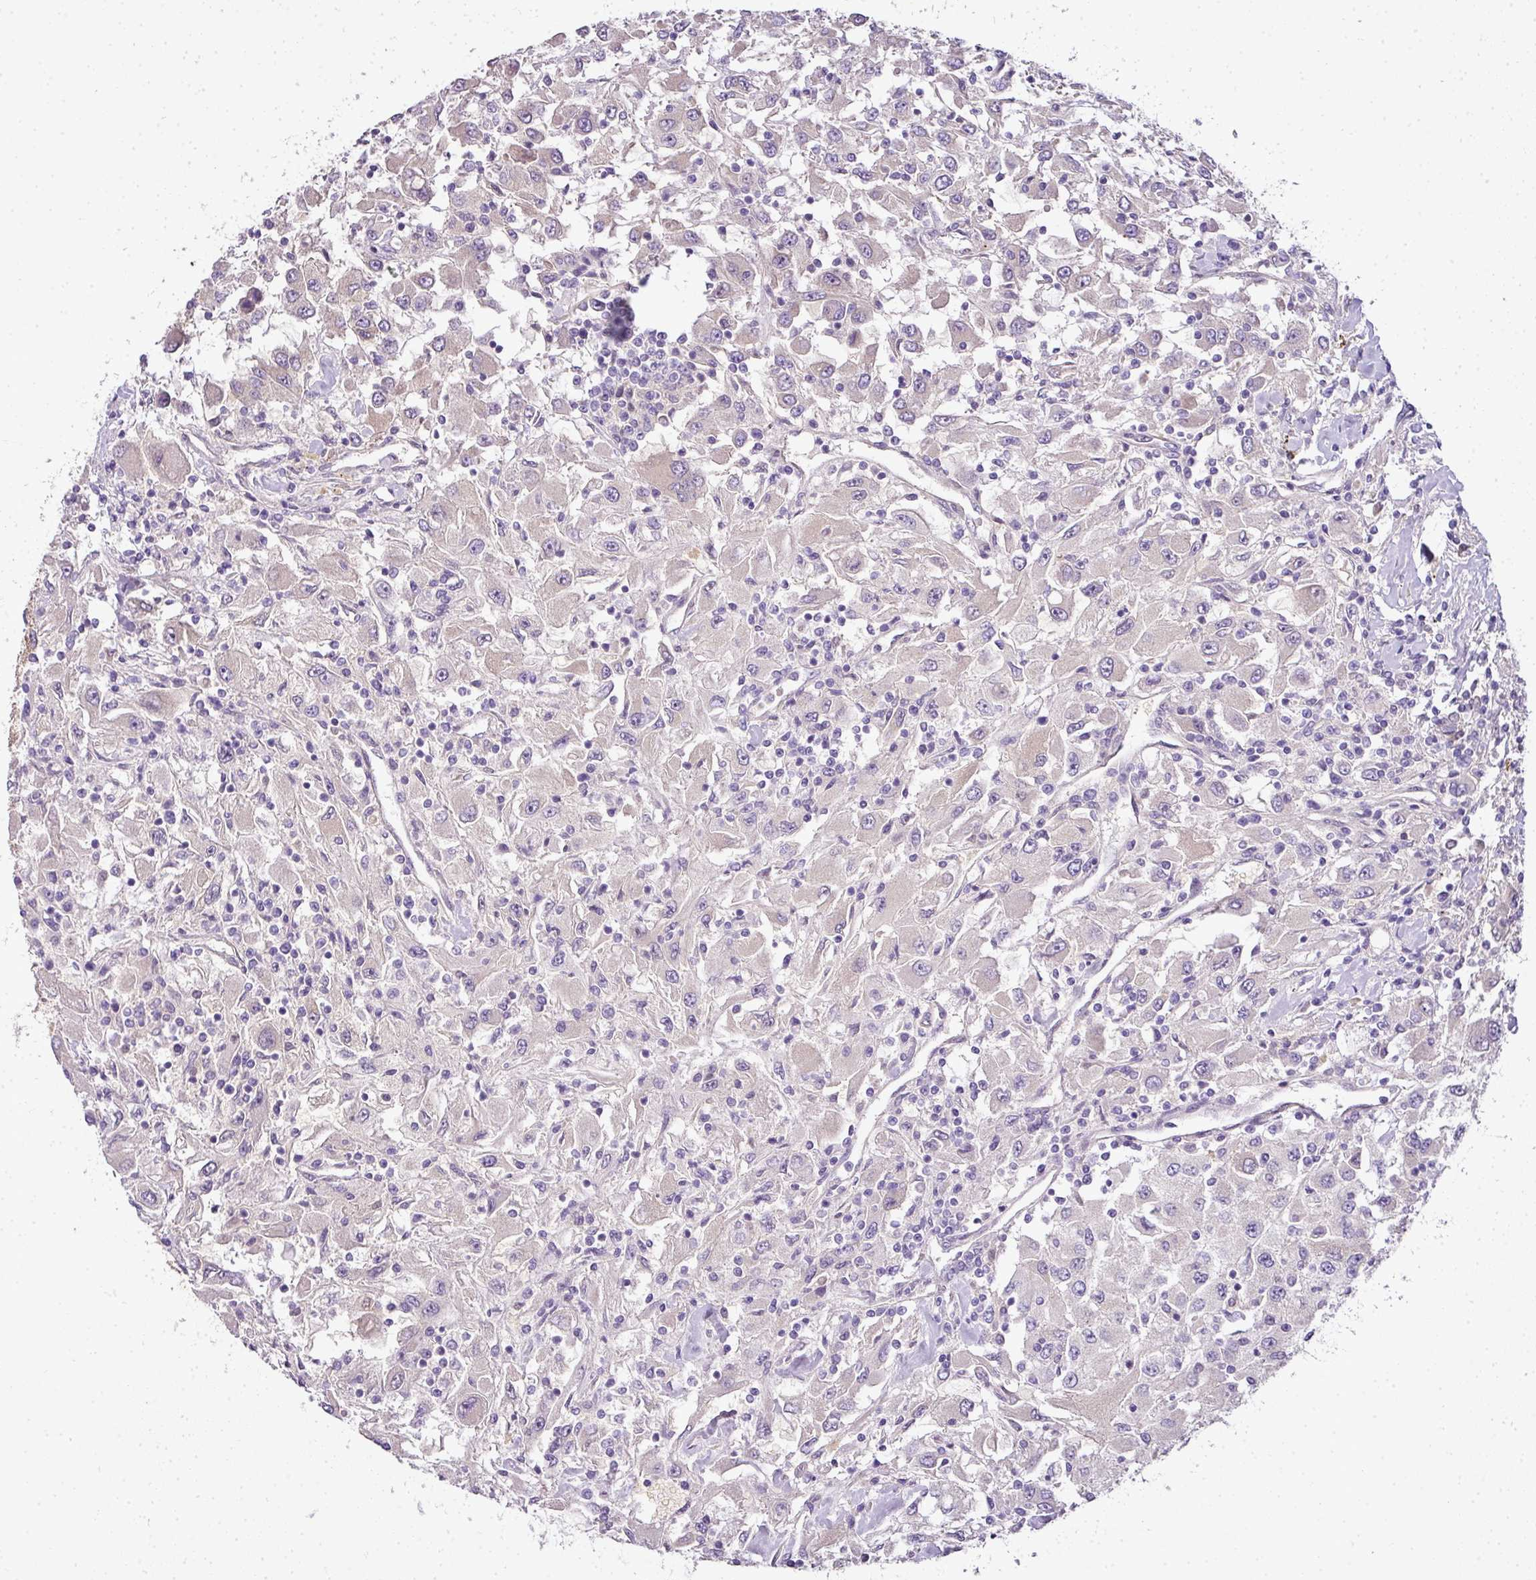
{"staining": {"intensity": "negative", "quantity": "none", "location": "none"}, "tissue": "renal cancer", "cell_type": "Tumor cells", "image_type": "cancer", "snomed": [{"axis": "morphology", "description": "Adenocarcinoma, NOS"}, {"axis": "topography", "description": "Kidney"}], "caption": "Renal cancer was stained to show a protein in brown. There is no significant staining in tumor cells.", "gene": "ADH5", "patient": {"sex": "female", "age": 67}}